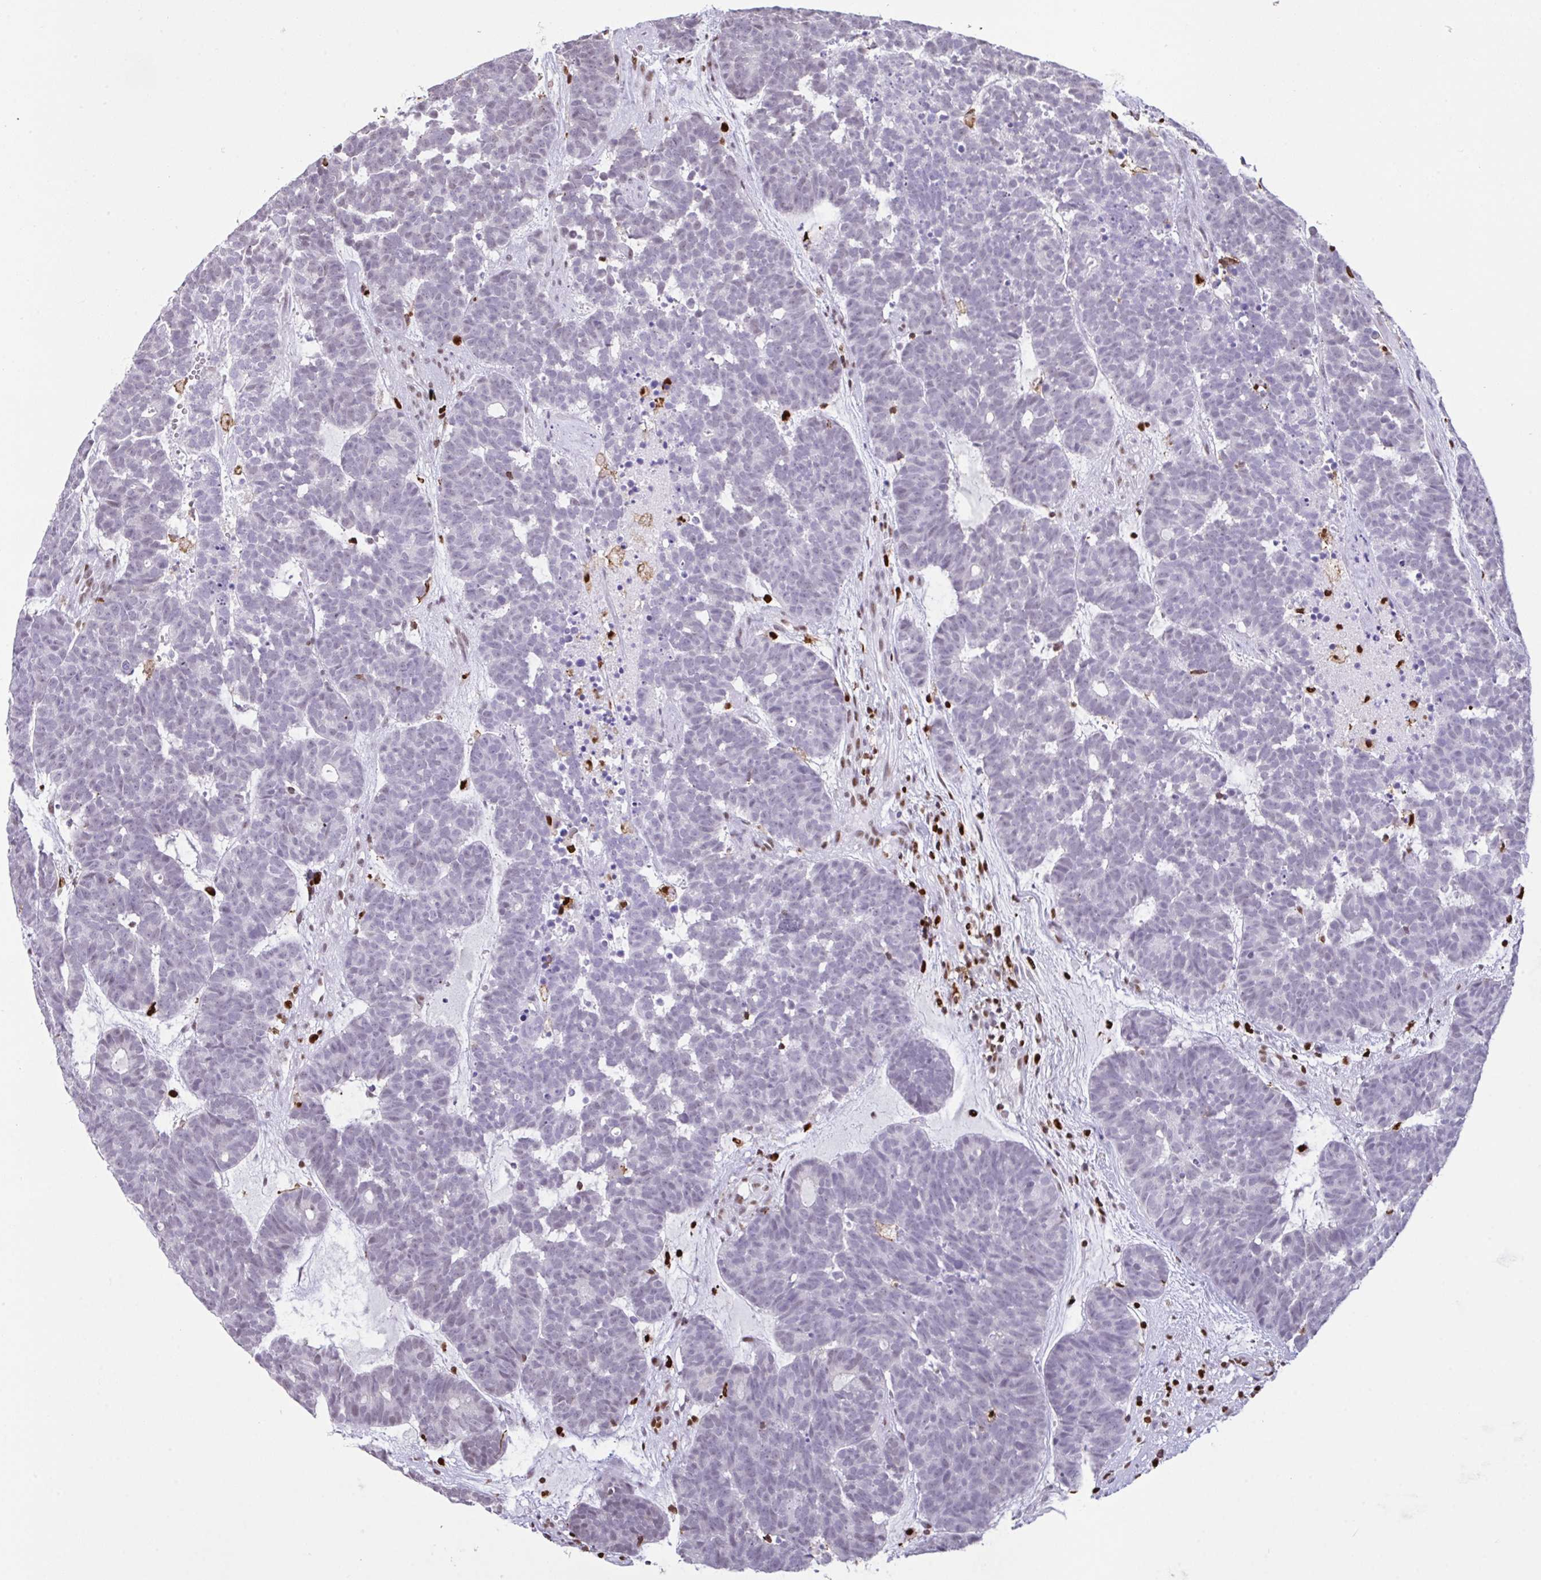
{"staining": {"intensity": "negative", "quantity": "none", "location": "none"}, "tissue": "head and neck cancer", "cell_type": "Tumor cells", "image_type": "cancer", "snomed": [{"axis": "morphology", "description": "Adenocarcinoma, NOS"}, {"axis": "topography", "description": "Head-Neck"}], "caption": "This histopathology image is of head and neck cancer stained with IHC to label a protein in brown with the nuclei are counter-stained blue. There is no positivity in tumor cells.", "gene": "BTBD10", "patient": {"sex": "female", "age": 81}}